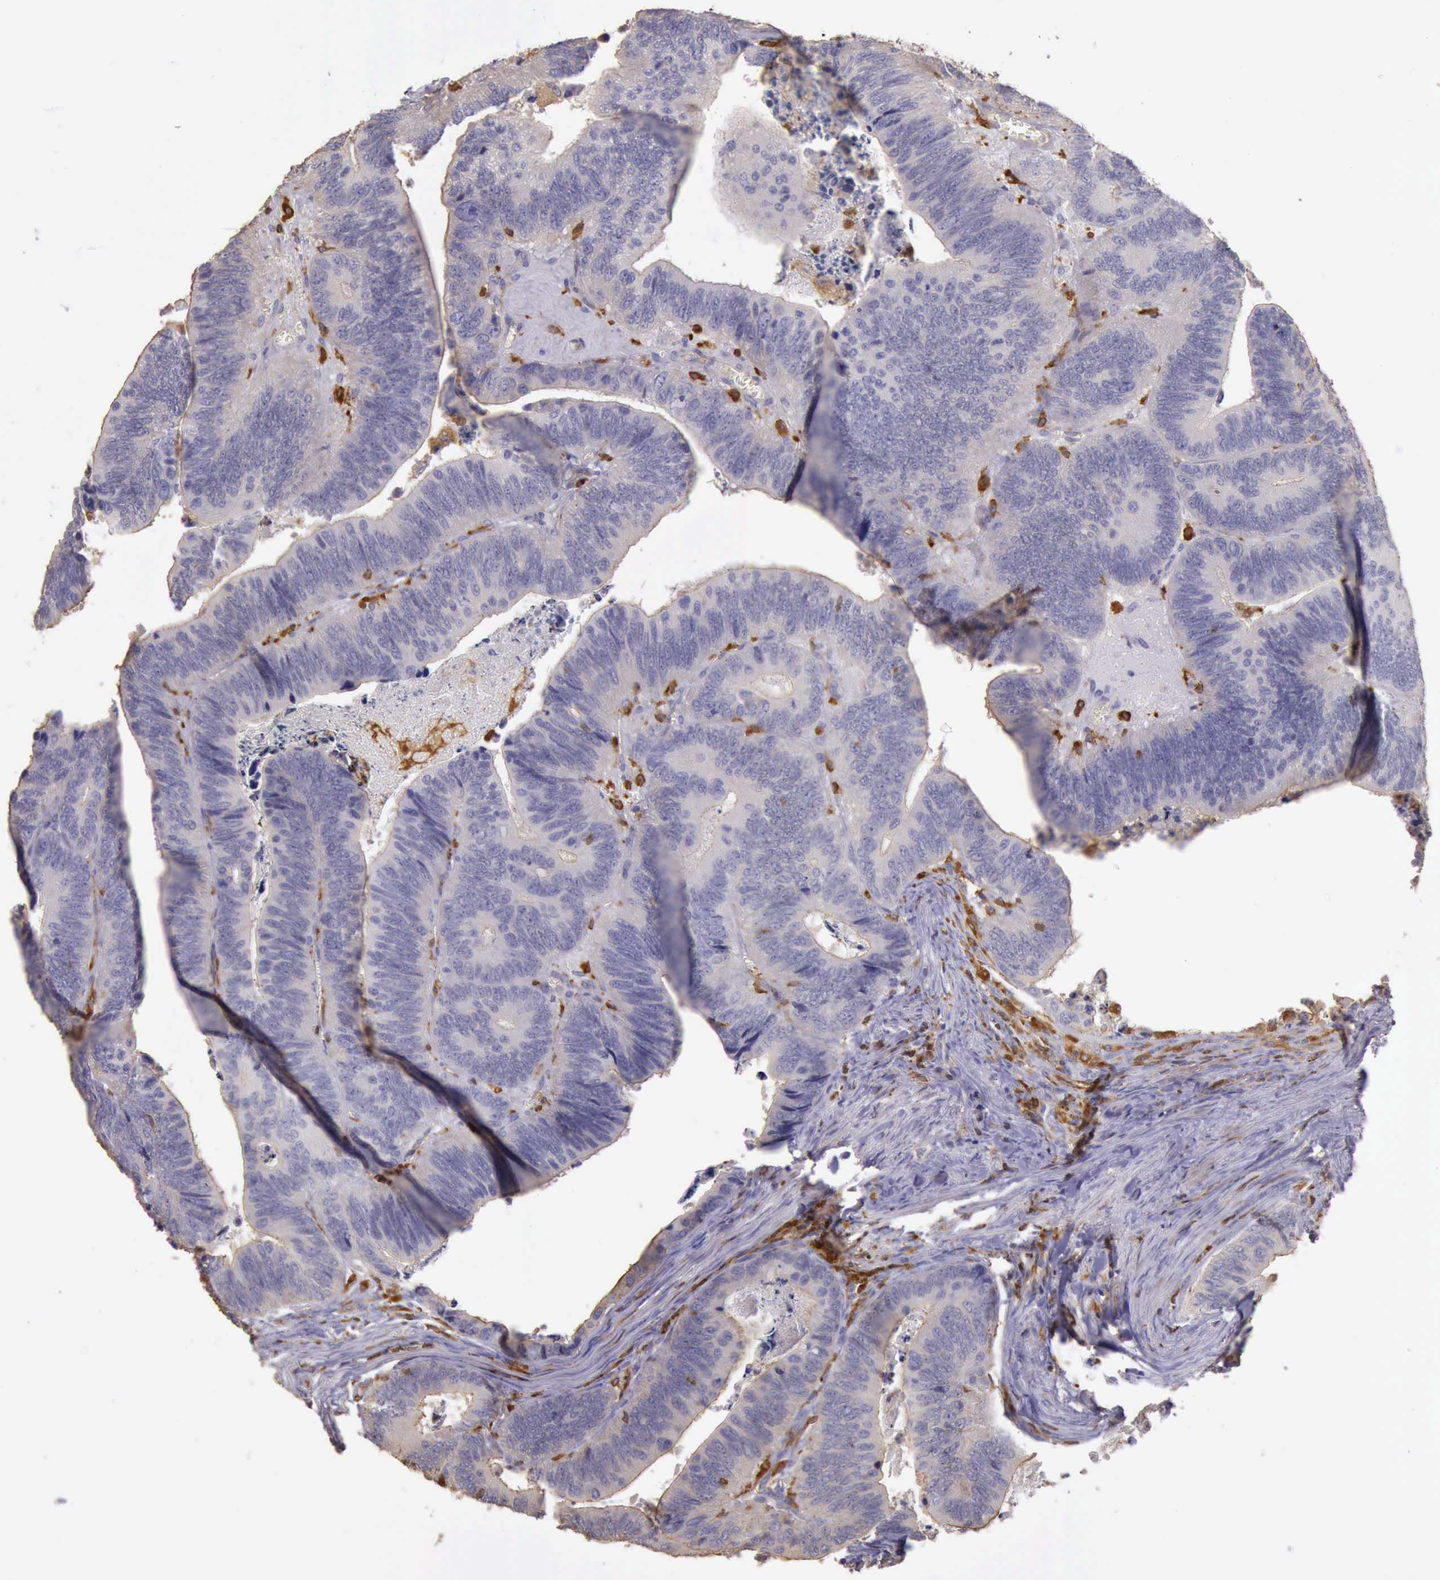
{"staining": {"intensity": "negative", "quantity": "none", "location": "none"}, "tissue": "colorectal cancer", "cell_type": "Tumor cells", "image_type": "cancer", "snomed": [{"axis": "morphology", "description": "Adenocarcinoma, NOS"}, {"axis": "topography", "description": "Colon"}], "caption": "Tumor cells are negative for brown protein staining in colorectal cancer.", "gene": "ARHGAP4", "patient": {"sex": "male", "age": 72}}